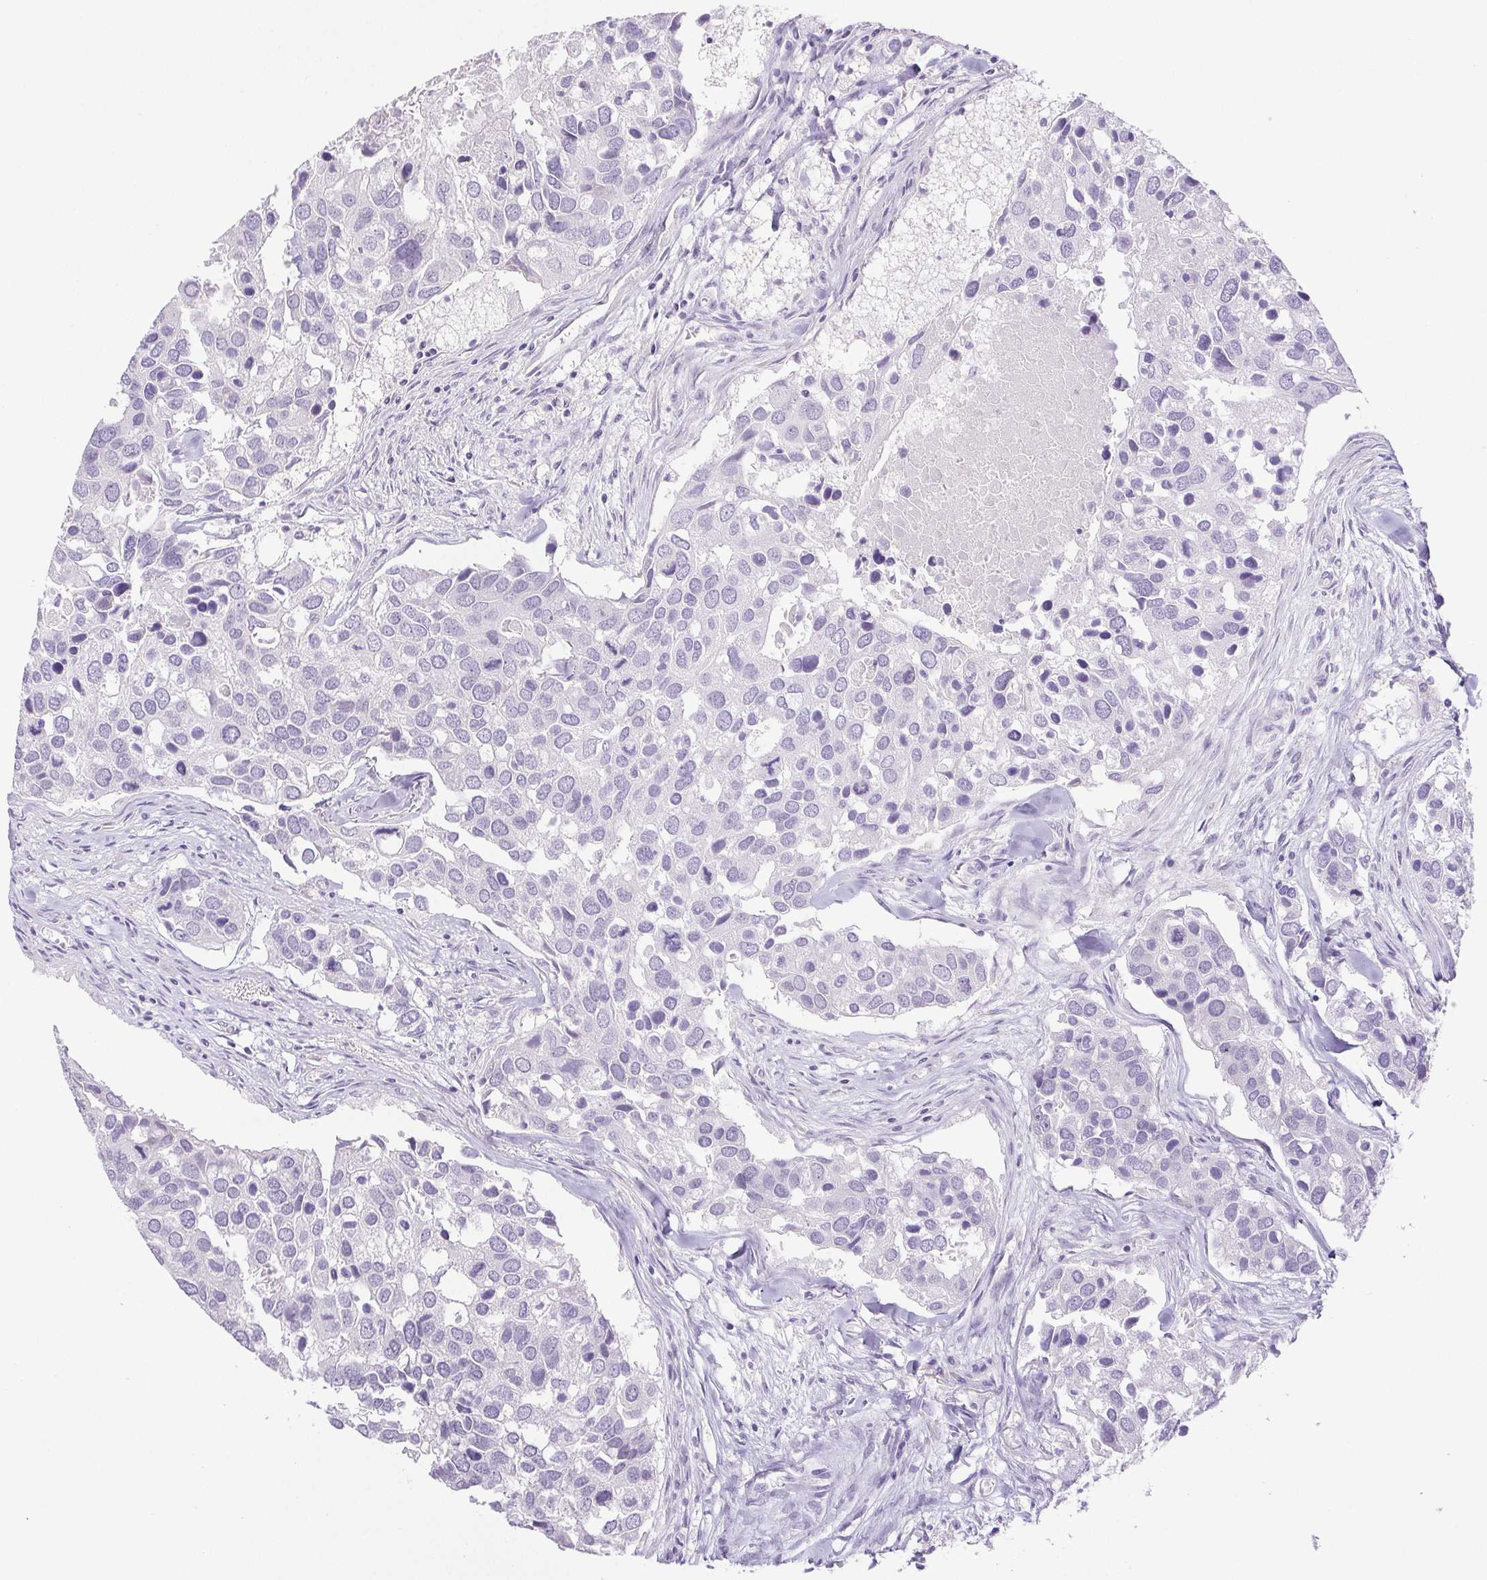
{"staining": {"intensity": "negative", "quantity": "none", "location": "none"}, "tissue": "breast cancer", "cell_type": "Tumor cells", "image_type": "cancer", "snomed": [{"axis": "morphology", "description": "Duct carcinoma"}, {"axis": "topography", "description": "Breast"}], "caption": "The immunohistochemistry (IHC) micrograph has no significant staining in tumor cells of breast cancer tissue.", "gene": "PAPPA2", "patient": {"sex": "female", "age": 83}}